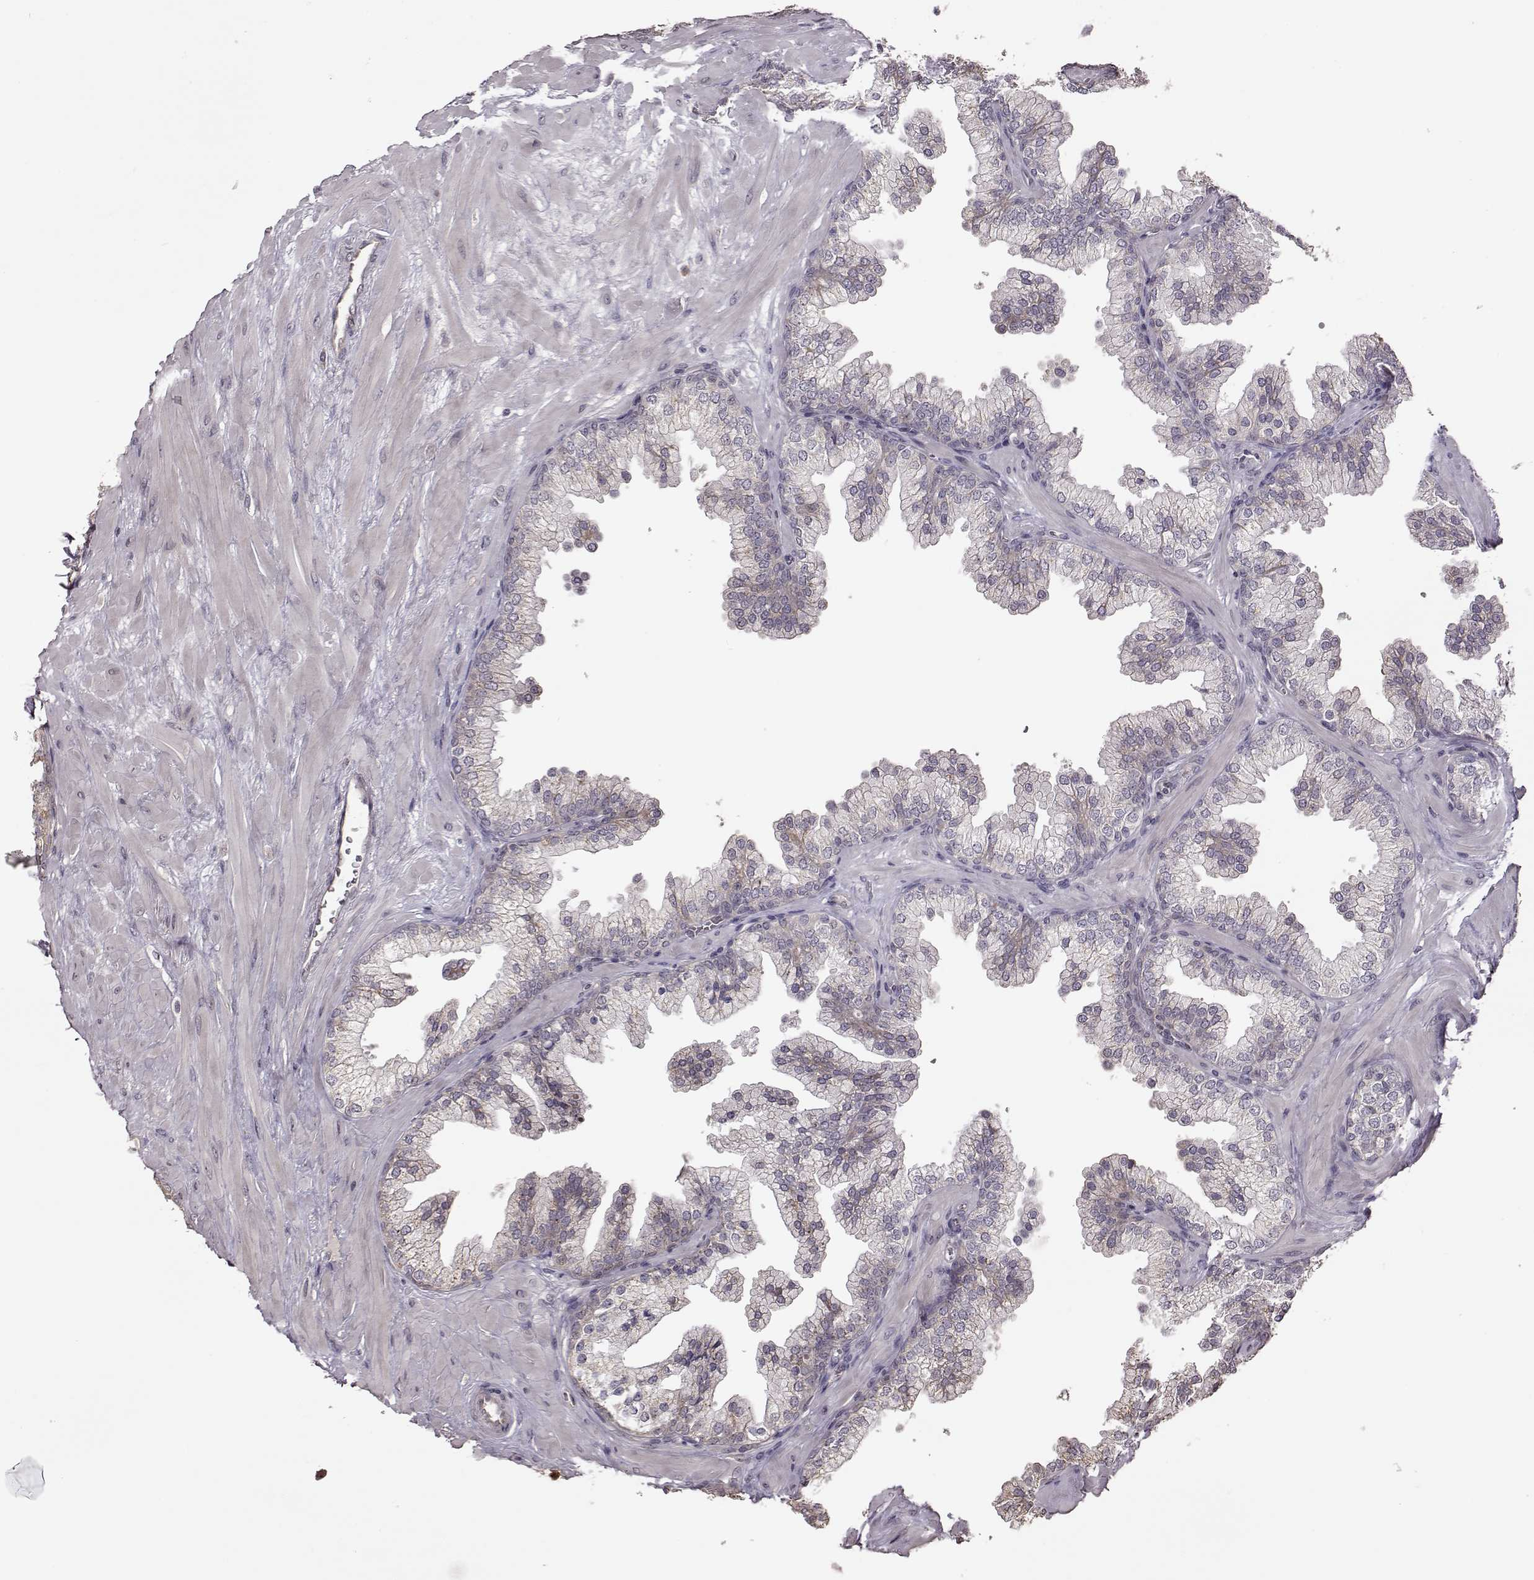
{"staining": {"intensity": "weak", "quantity": "<25%", "location": "cytoplasmic/membranous"}, "tissue": "prostate", "cell_type": "Glandular cells", "image_type": "normal", "snomed": [{"axis": "morphology", "description": "Normal tissue, NOS"}, {"axis": "topography", "description": "Prostate"}, {"axis": "topography", "description": "Peripheral nerve tissue"}], "caption": "This is an immunohistochemistry photomicrograph of normal prostate. There is no positivity in glandular cells.", "gene": "CRB1", "patient": {"sex": "male", "age": 61}}